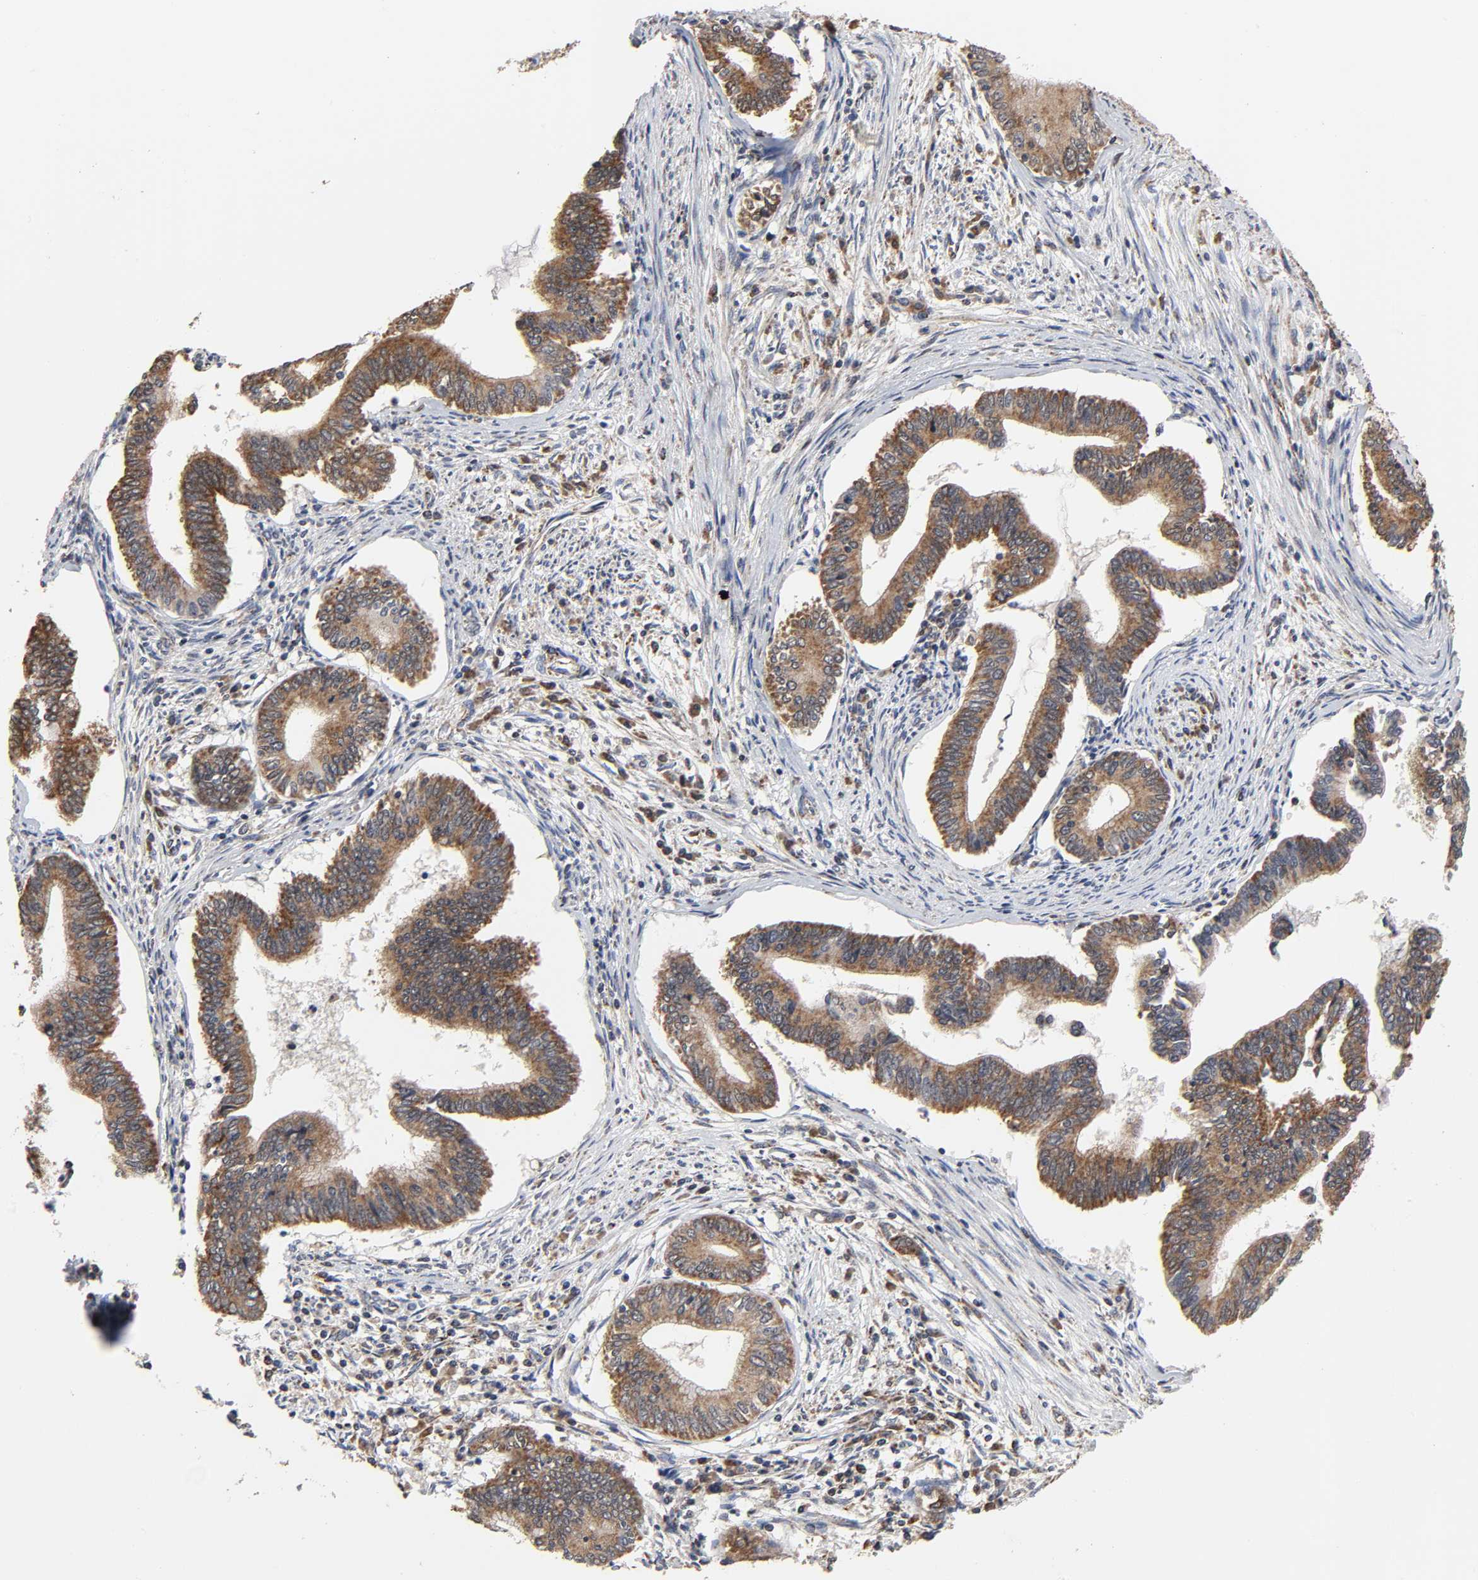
{"staining": {"intensity": "moderate", "quantity": ">75%", "location": "cytoplasmic/membranous"}, "tissue": "cervical cancer", "cell_type": "Tumor cells", "image_type": "cancer", "snomed": [{"axis": "morphology", "description": "Adenocarcinoma, NOS"}, {"axis": "topography", "description": "Cervix"}], "caption": "Adenocarcinoma (cervical) stained with a protein marker displays moderate staining in tumor cells.", "gene": "COX6B1", "patient": {"sex": "female", "age": 36}}